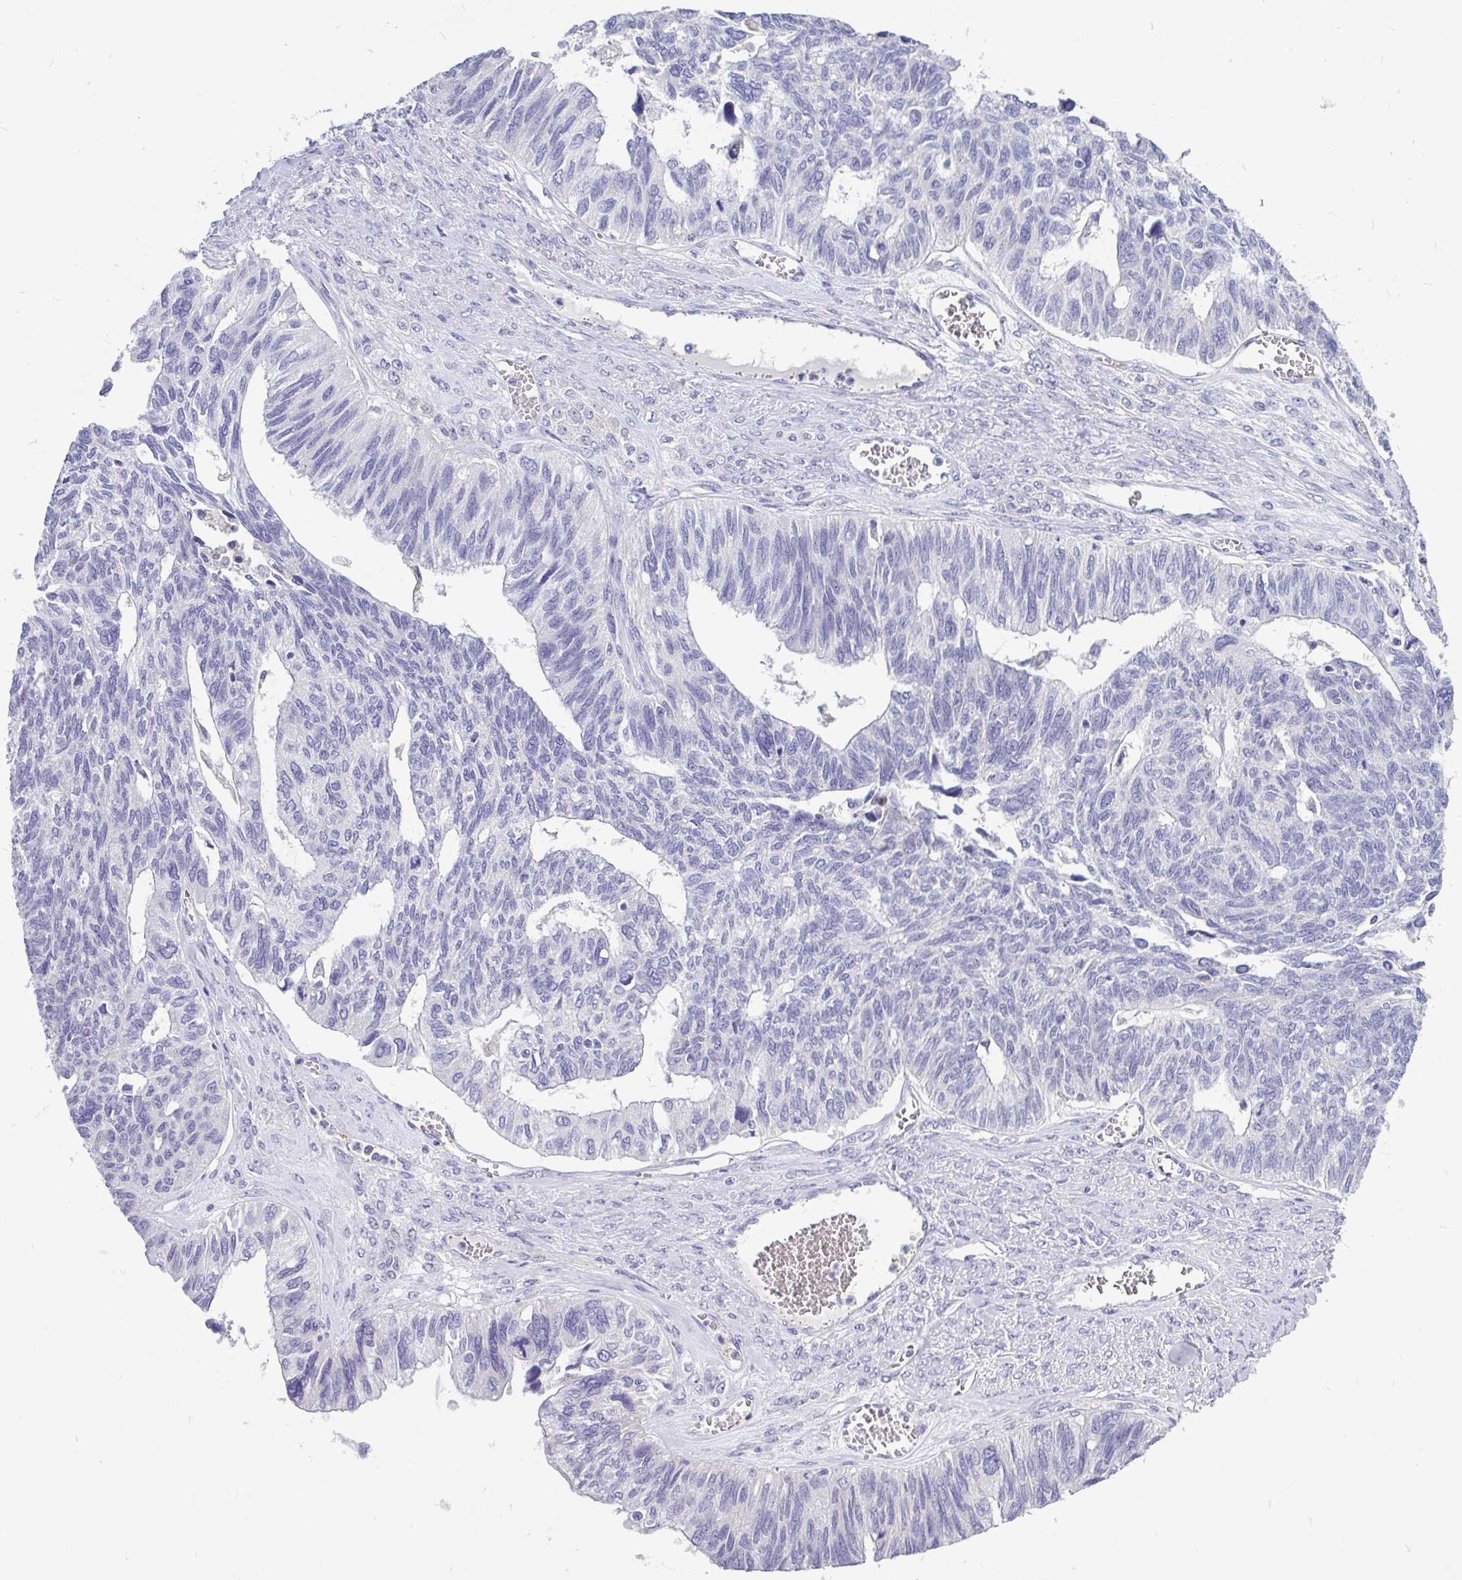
{"staining": {"intensity": "negative", "quantity": "none", "location": "none"}, "tissue": "ovarian cancer", "cell_type": "Tumor cells", "image_type": "cancer", "snomed": [{"axis": "morphology", "description": "Cystadenocarcinoma, serous, NOS"}, {"axis": "topography", "description": "Ovary"}], "caption": "This is an IHC micrograph of human ovarian cancer (serous cystadenocarcinoma). There is no expression in tumor cells.", "gene": "INTS5", "patient": {"sex": "female", "age": 79}}